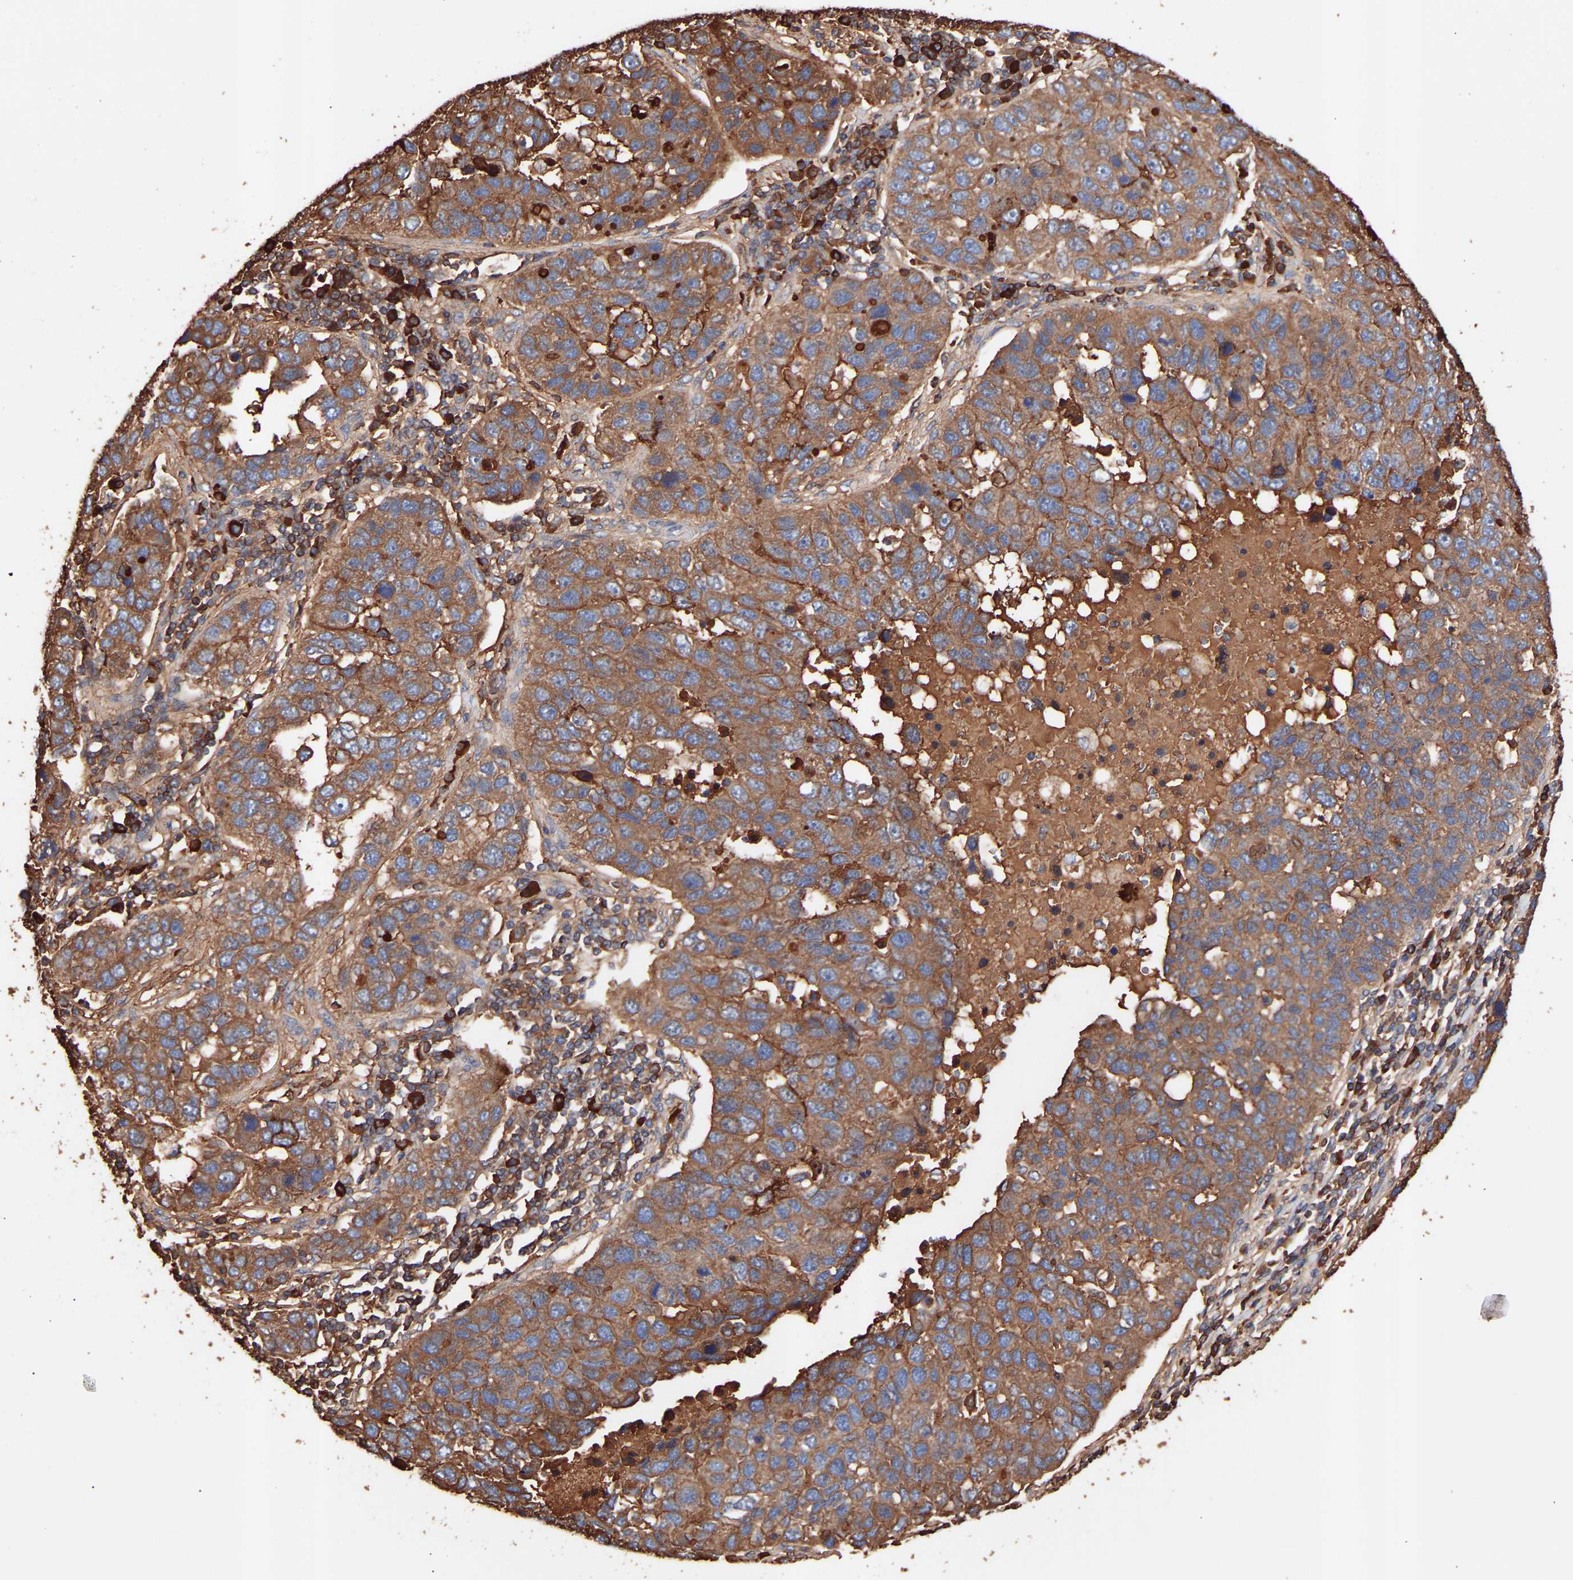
{"staining": {"intensity": "moderate", "quantity": ">75%", "location": "cytoplasmic/membranous"}, "tissue": "pancreatic cancer", "cell_type": "Tumor cells", "image_type": "cancer", "snomed": [{"axis": "morphology", "description": "Adenocarcinoma, NOS"}, {"axis": "topography", "description": "Pancreas"}], "caption": "This is a micrograph of immunohistochemistry (IHC) staining of pancreatic cancer, which shows moderate expression in the cytoplasmic/membranous of tumor cells.", "gene": "TMEM268", "patient": {"sex": "female", "age": 61}}